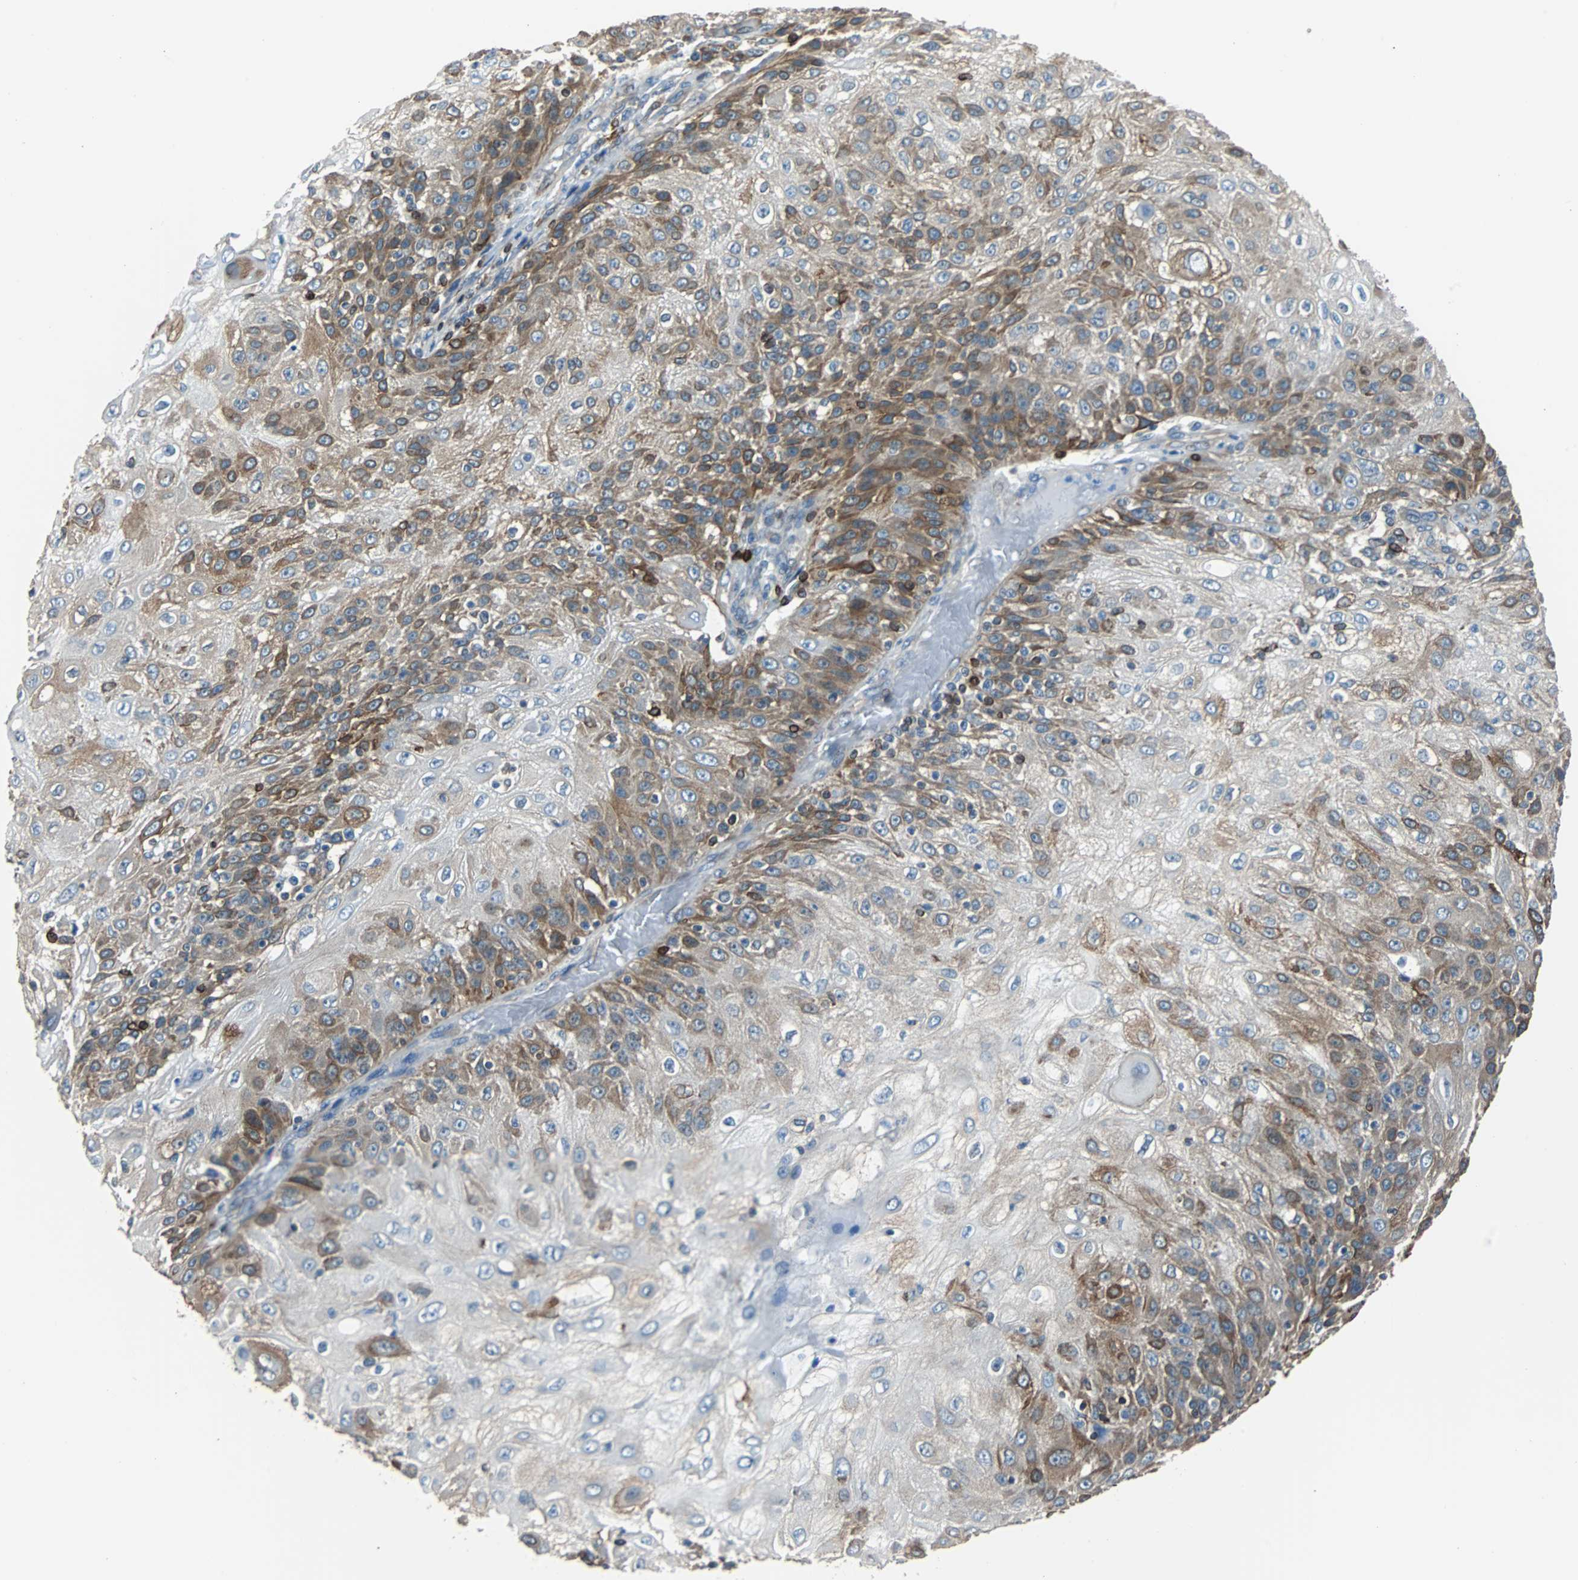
{"staining": {"intensity": "moderate", "quantity": "25%-75%", "location": "cytoplasmic/membranous"}, "tissue": "skin cancer", "cell_type": "Tumor cells", "image_type": "cancer", "snomed": [{"axis": "morphology", "description": "Normal tissue, NOS"}, {"axis": "morphology", "description": "Squamous cell carcinoma, NOS"}, {"axis": "topography", "description": "Skin"}], "caption": "DAB immunohistochemical staining of human squamous cell carcinoma (skin) exhibits moderate cytoplasmic/membranous protein expression in about 25%-75% of tumor cells.", "gene": "PBXIP1", "patient": {"sex": "female", "age": 83}}